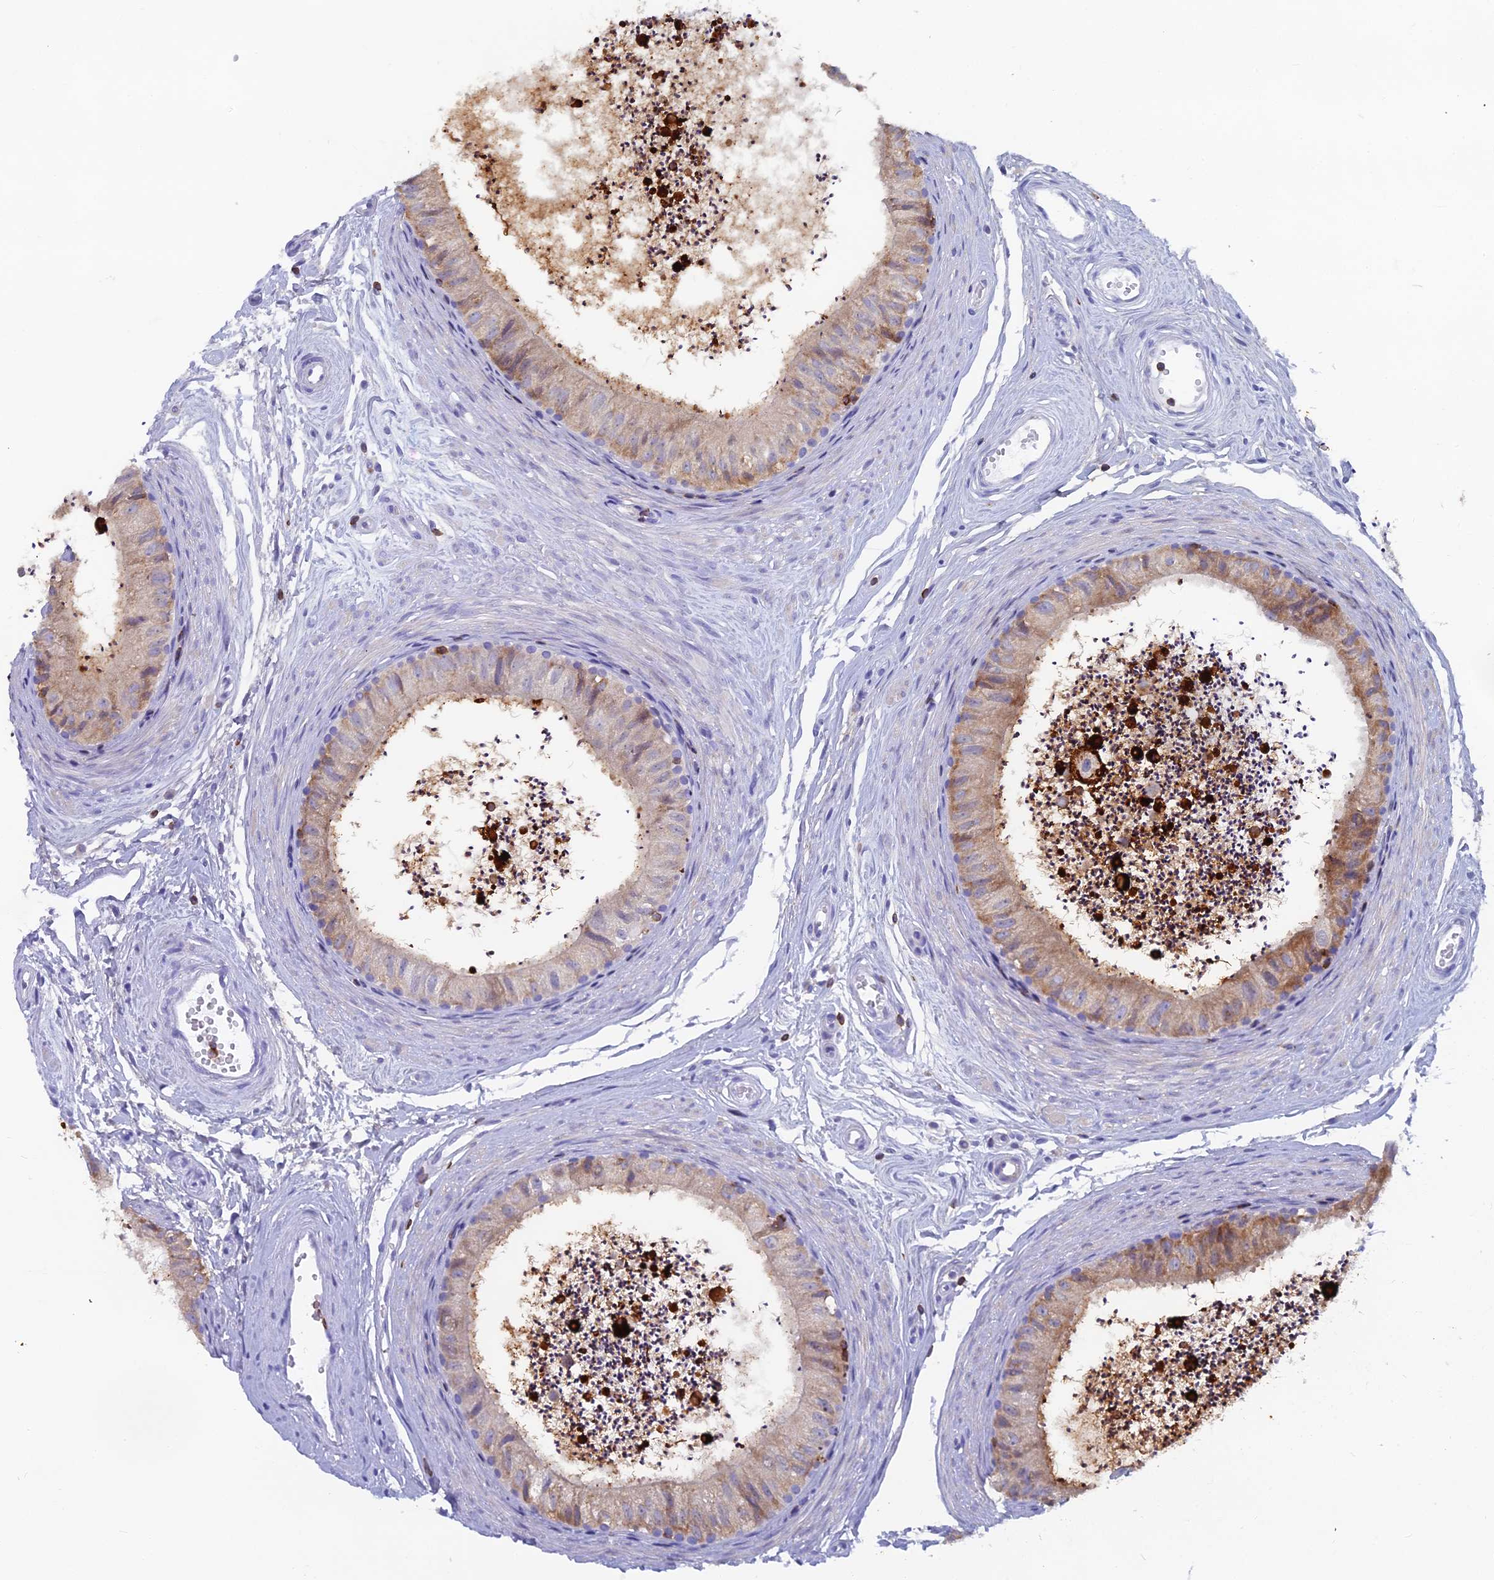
{"staining": {"intensity": "moderate", "quantity": ">75%", "location": "cytoplasmic/membranous"}, "tissue": "epididymis", "cell_type": "Glandular cells", "image_type": "normal", "snomed": [{"axis": "morphology", "description": "Normal tissue, NOS"}, {"axis": "topography", "description": "Epididymis"}], "caption": "Protein staining shows moderate cytoplasmic/membranous staining in approximately >75% of glandular cells in unremarkable epididymis.", "gene": "ABI3BP", "patient": {"sex": "male", "age": 56}}